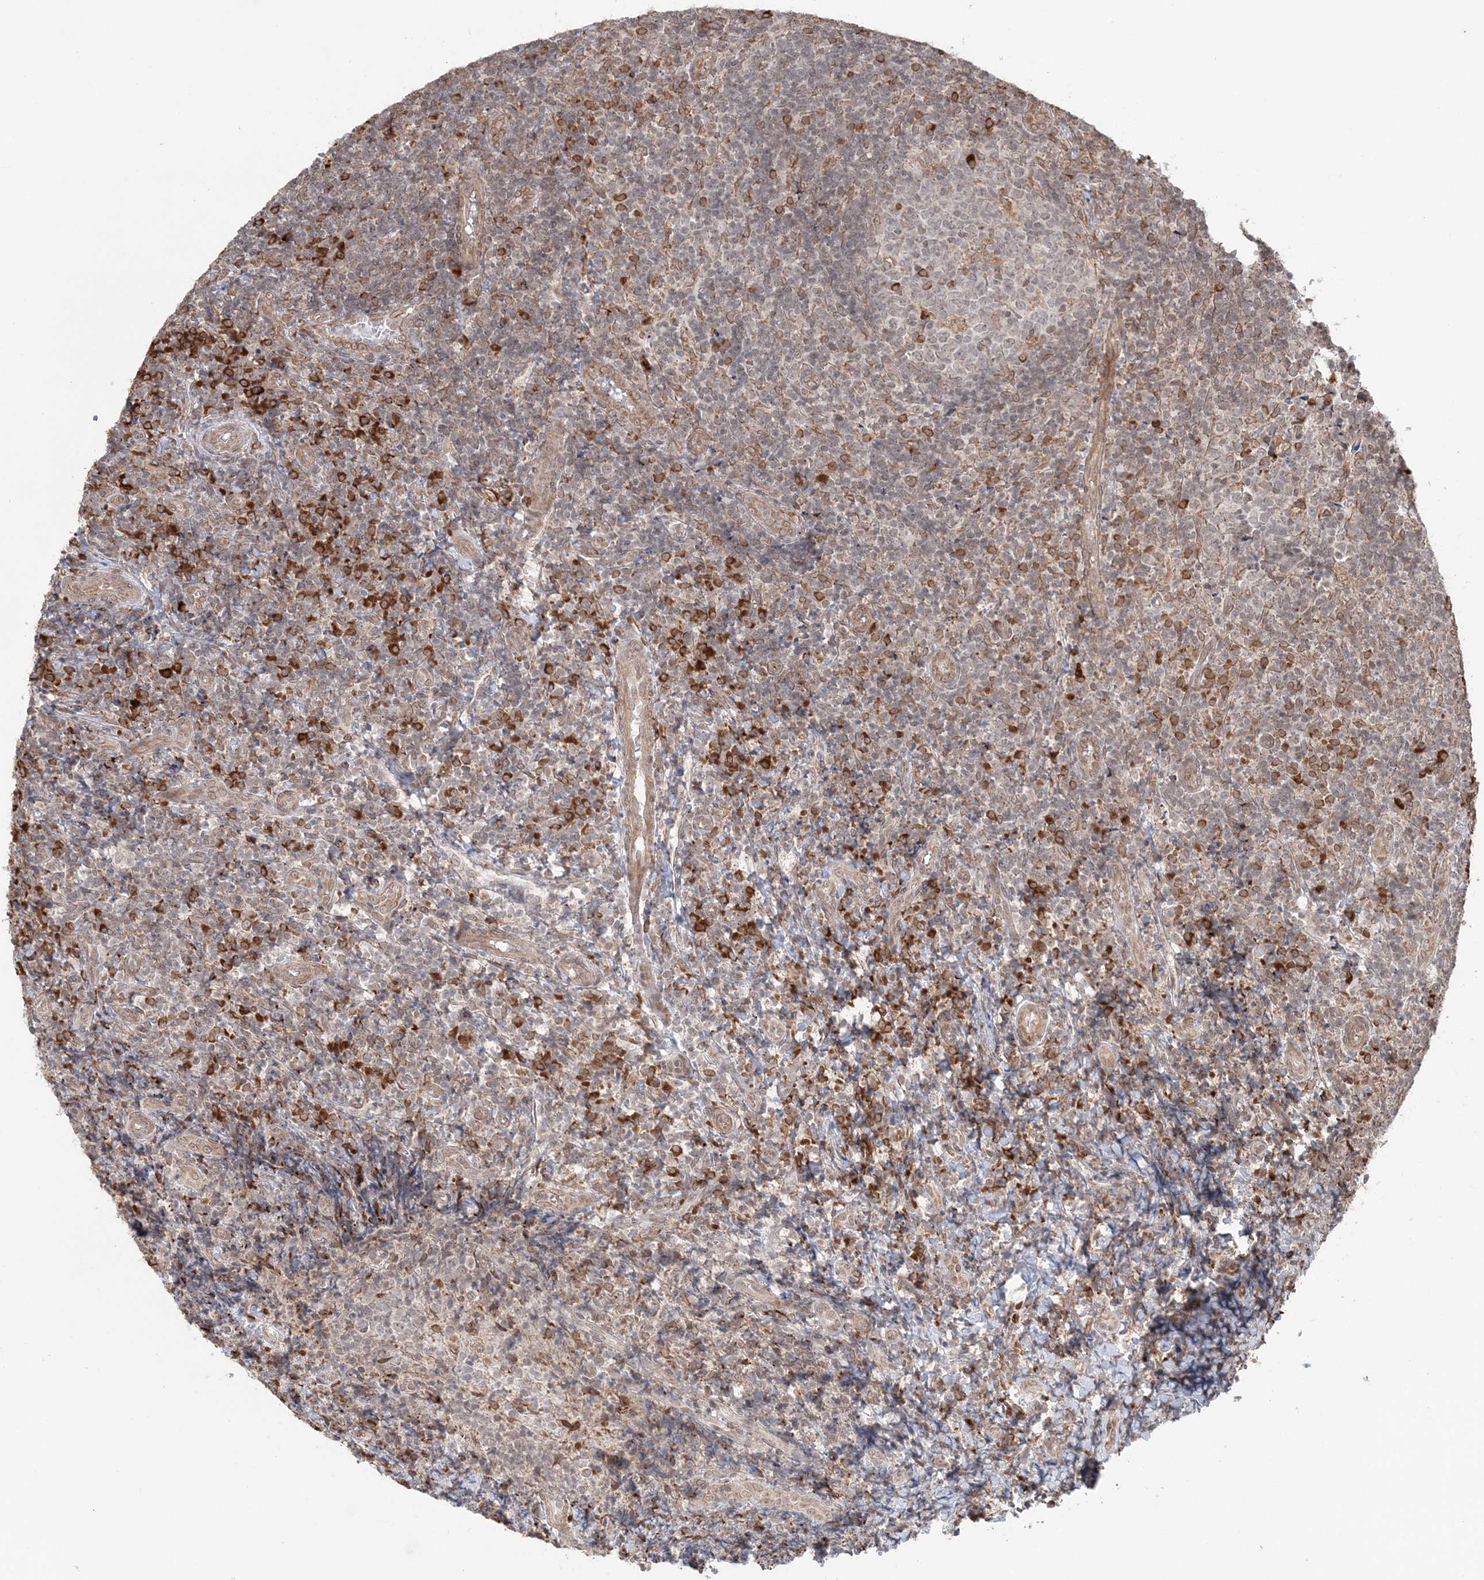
{"staining": {"intensity": "moderate", "quantity": "<25%", "location": "cytoplasmic/membranous"}, "tissue": "tonsil", "cell_type": "Germinal center cells", "image_type": "normal", "snomed": [{"axis": "morphology", "description": "Normal tissue, NOS"}, {"axis": "topography", "description": "Tonsil"}], "caption": "Approximately <25% of germinal center cells in unremarkable human tonsil exhibit moderate cytoplasmic/membranous protein positivity as visualized by brown immunohistochemical staining.", "gene": "TMED10", "patient": {"sex": "female", "age": 19}}